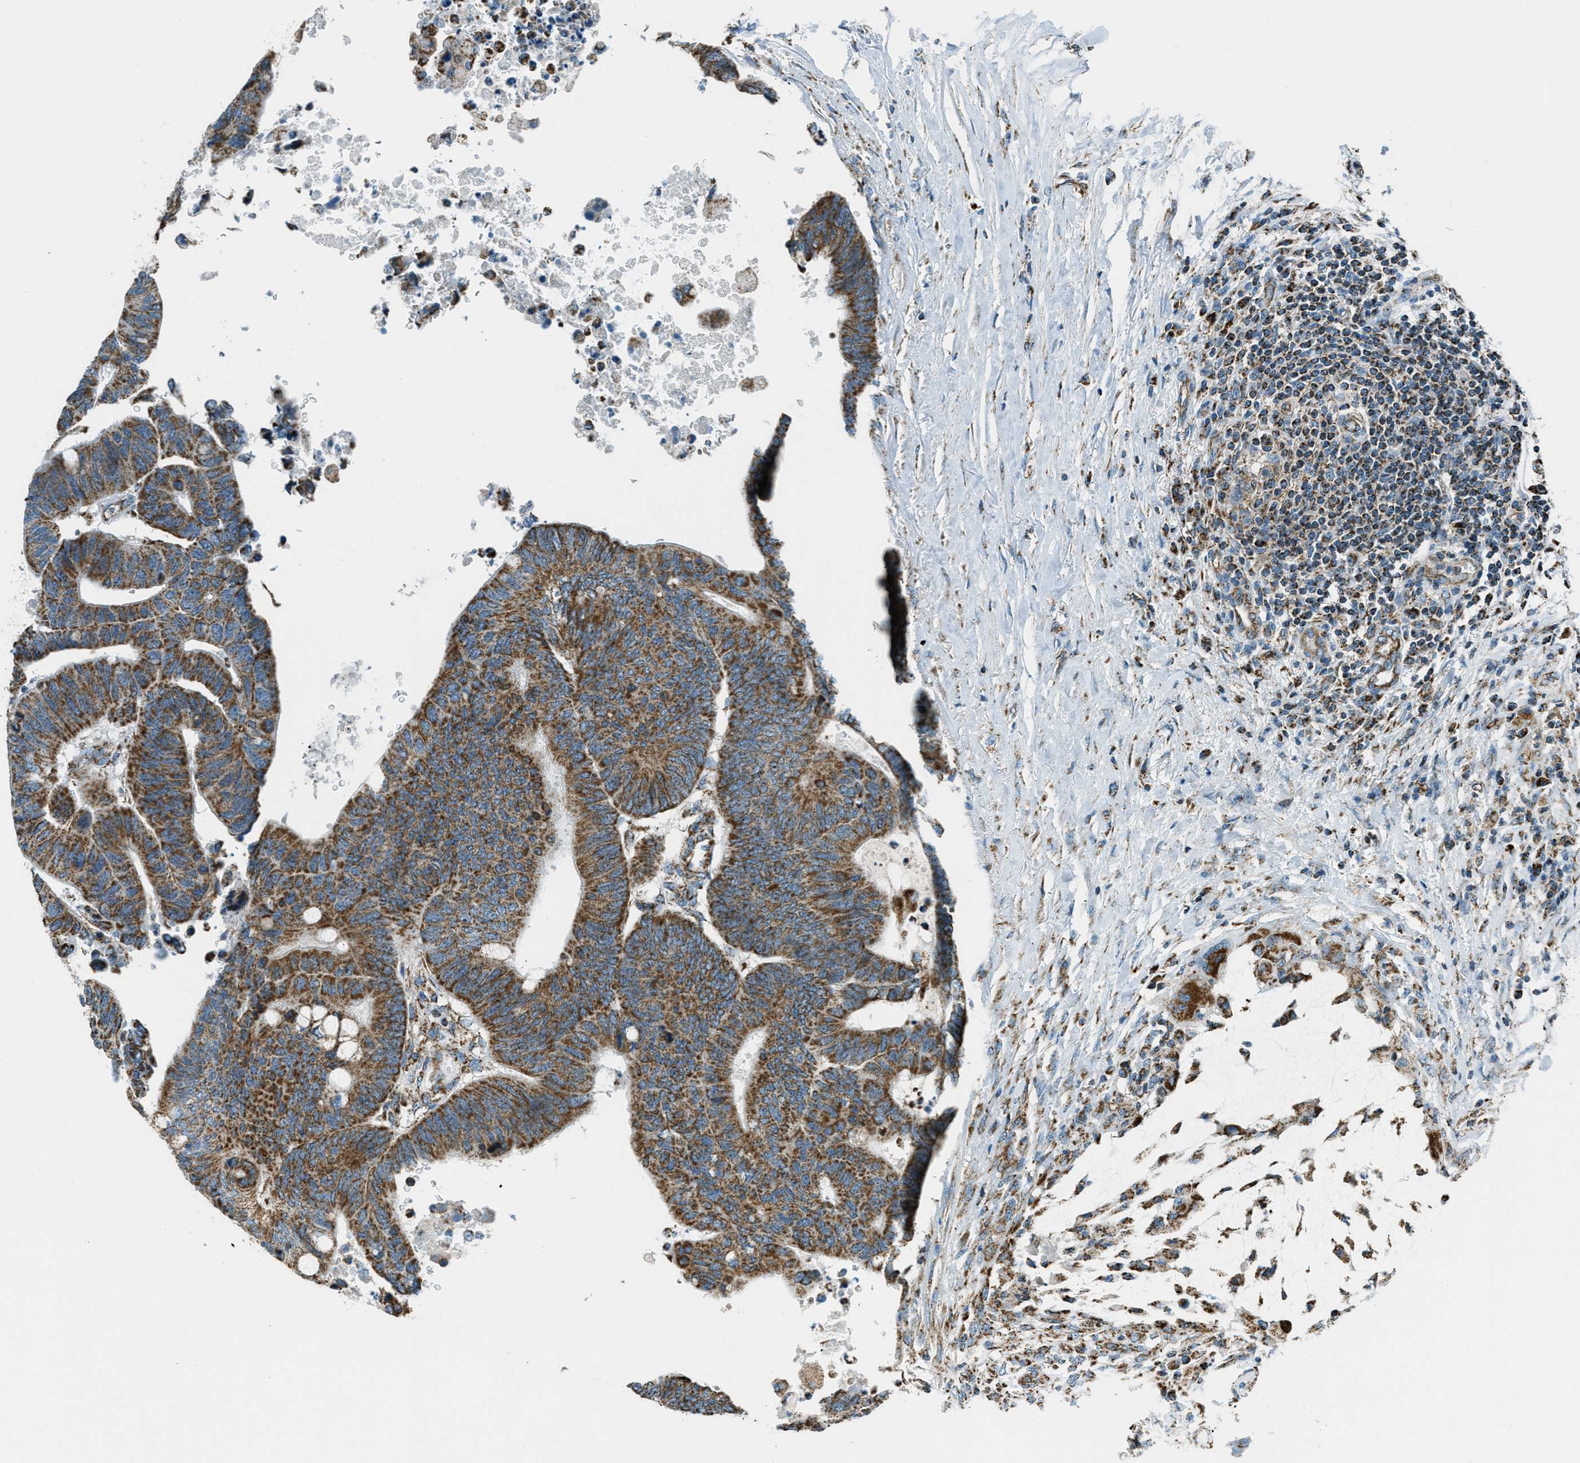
{"staining": {"intensity": "strong", "quantity": ">75%", "location": "cytoplasmic/membranous"}, "tissue": "colorectal cancer", "cell_type": "Tumor cells", "image_type": "cancer", "snomed": [{"axis": "morphology", "description": "Normal tissue, NOS"}, {"axis": "morphology", "description": "Adenocarcinoma, NOS"}, {"axis": "topography", "description": "Rectum"}, {"axis": "topography", "description": "Peripheral nerve tissue"}], "caption": "Colorectal cancer (adenocarcinoma) stained with a protein marker exhibits strong staining in tumor cells.", "gene": "CHST15", "patient": {"sex": "male", "age": 92}}